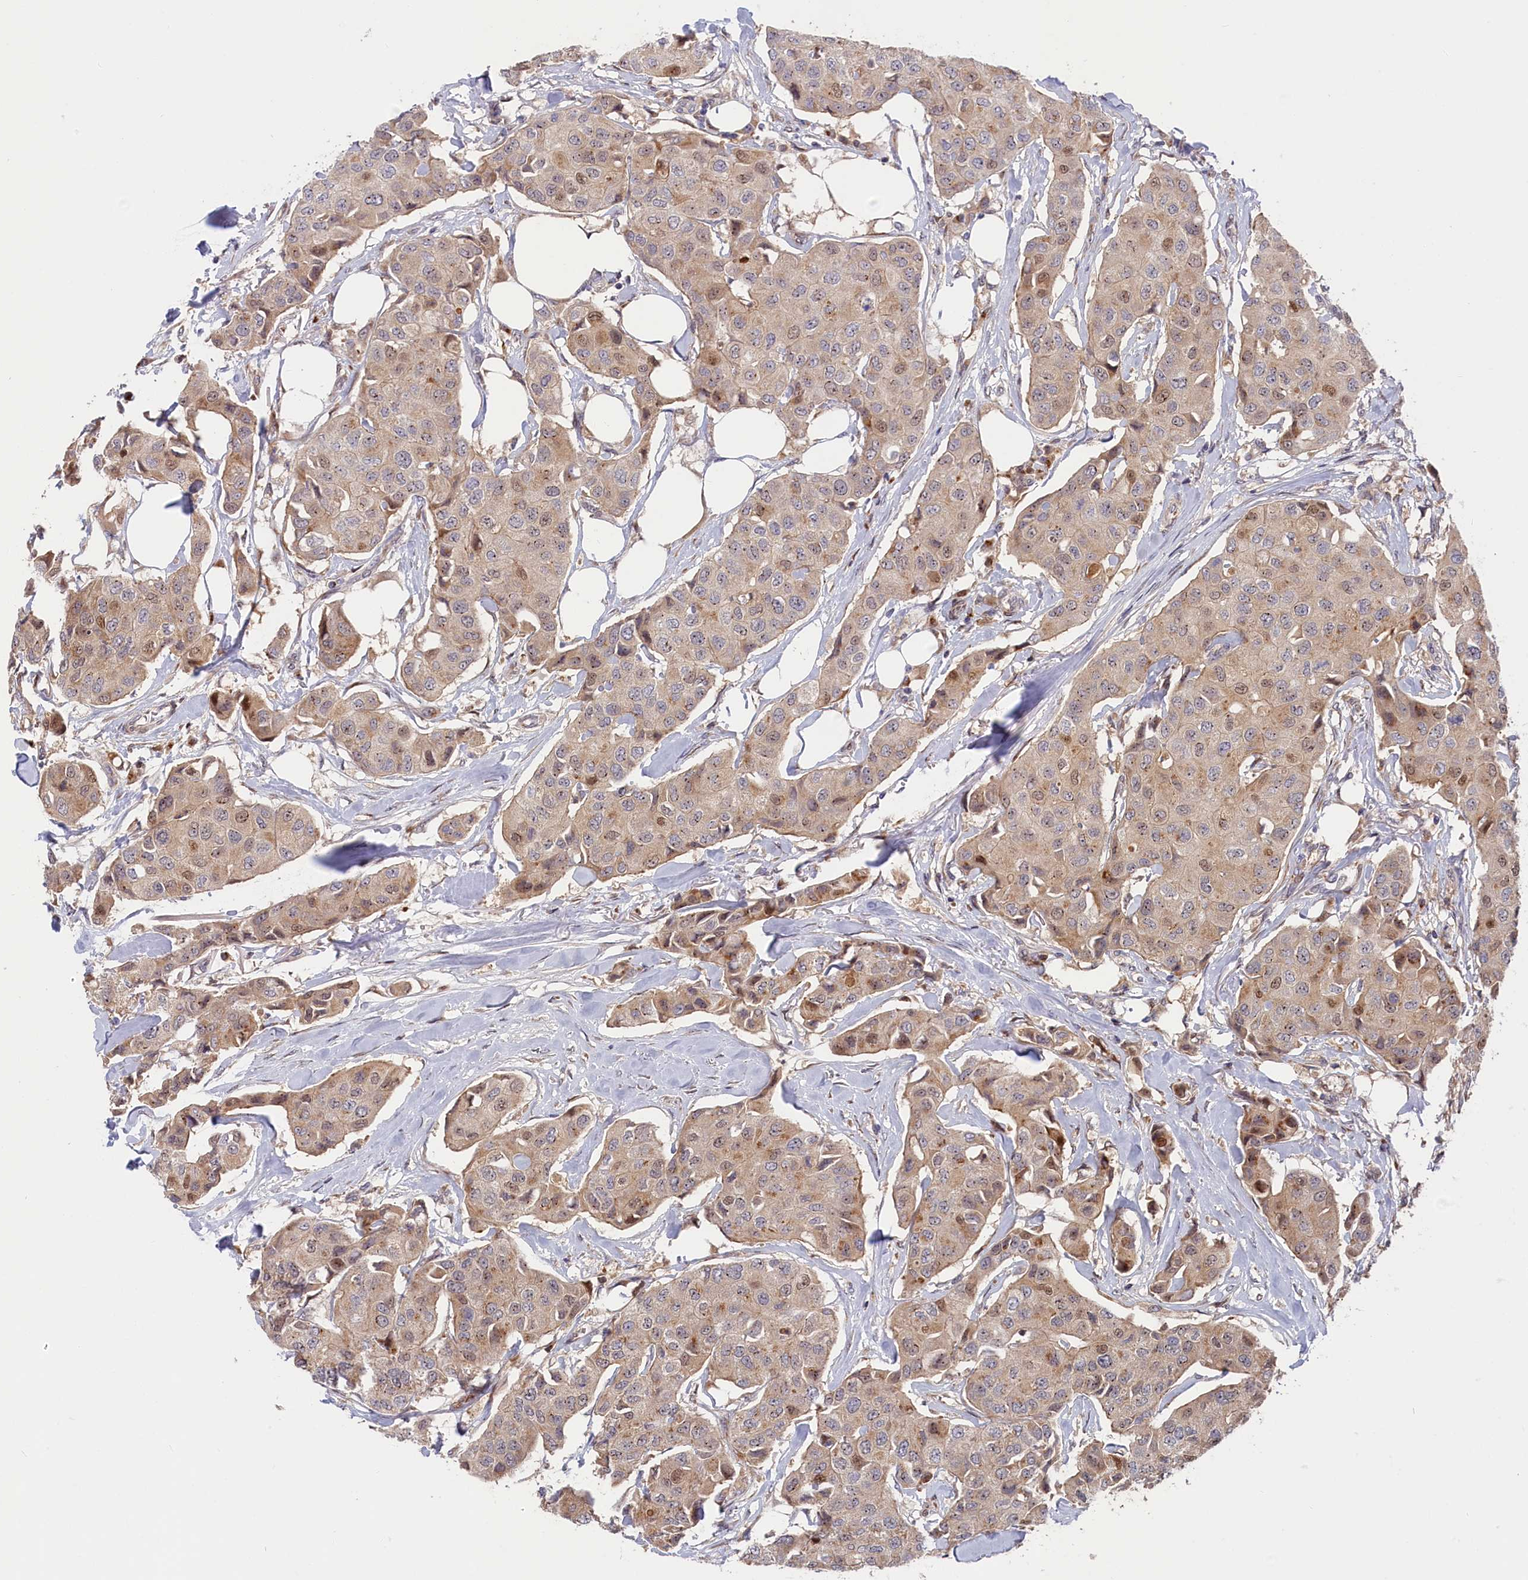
{"staining": {"intensity": "moderate", "quantity": "<25%", "location": "cytoplasmic/membranous,nuclear"}, "tissue": "breast cancer", "cell_type": "Tumor cells", "image_type": "cancer", "snomed": [{"axis": "morphology", "description": "Duct carcinoma"}, {"axis": "topography", "description": "Breast"}], "caption": "Tumor cells demonstrate moderate cytoplasmic/membranous and nuclear staining in about <25% of cells in breast intraductal carcinoma.", "gene": "CHST12", "patient": {"sex": "female", "age": 80}}